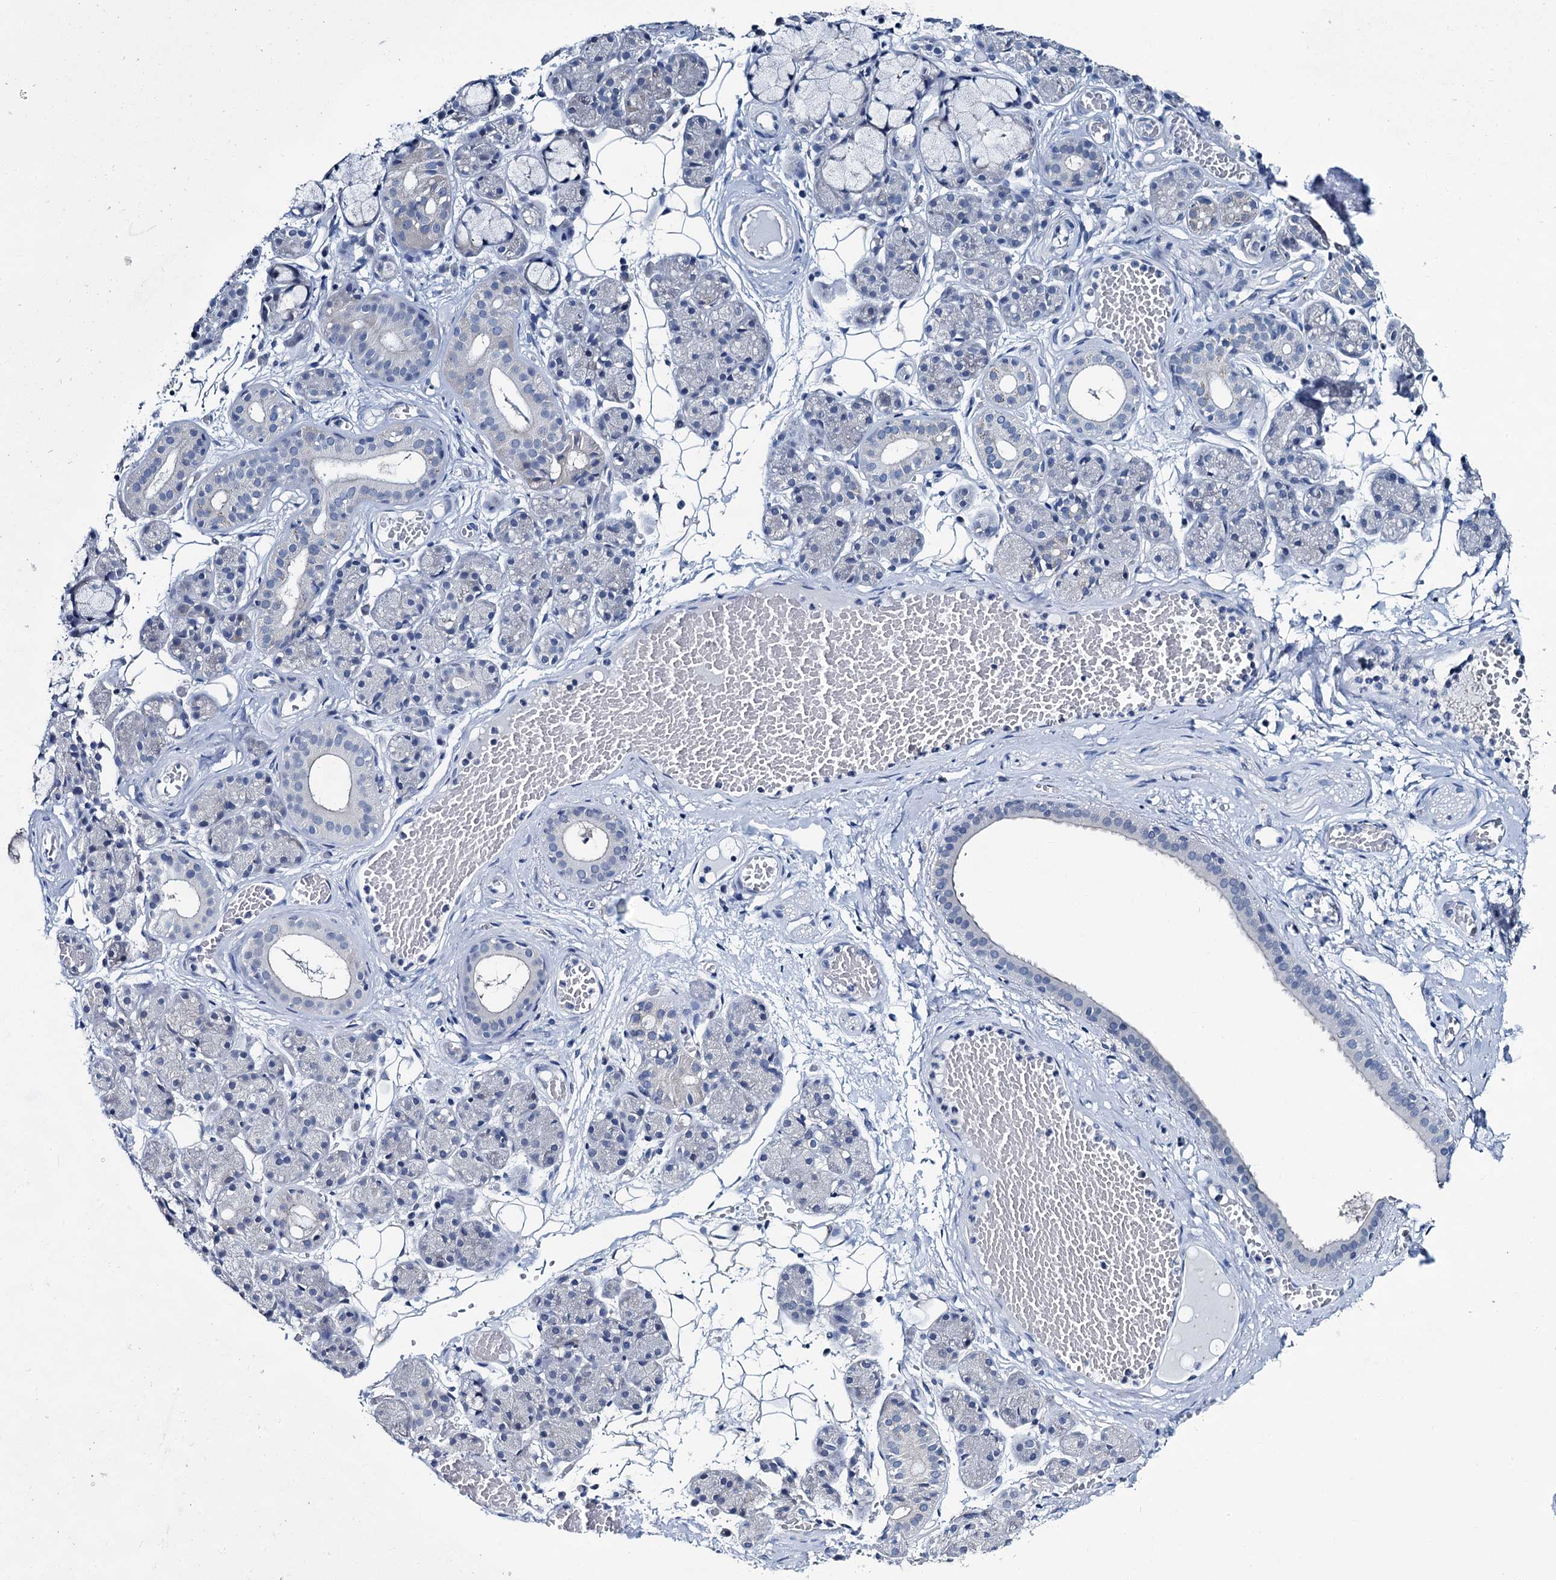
{"staining": {"intensity": "negative", "quantity": "none", "location": "none"}, "tissue": "salivary gland", "cell_type": "Glandular cells", "image_type": "normal", "snomed": [{"axis": "morphology", "description": "Normal tissue, NOS"}, {"axis": "topography", "description": "Salivary gland"}], "caption": "This is an IHC image of benign salivary gland. There is no staining in glandular cells.", "gene": "MIOX", "patient": {"sex": "male", "age": 63}}